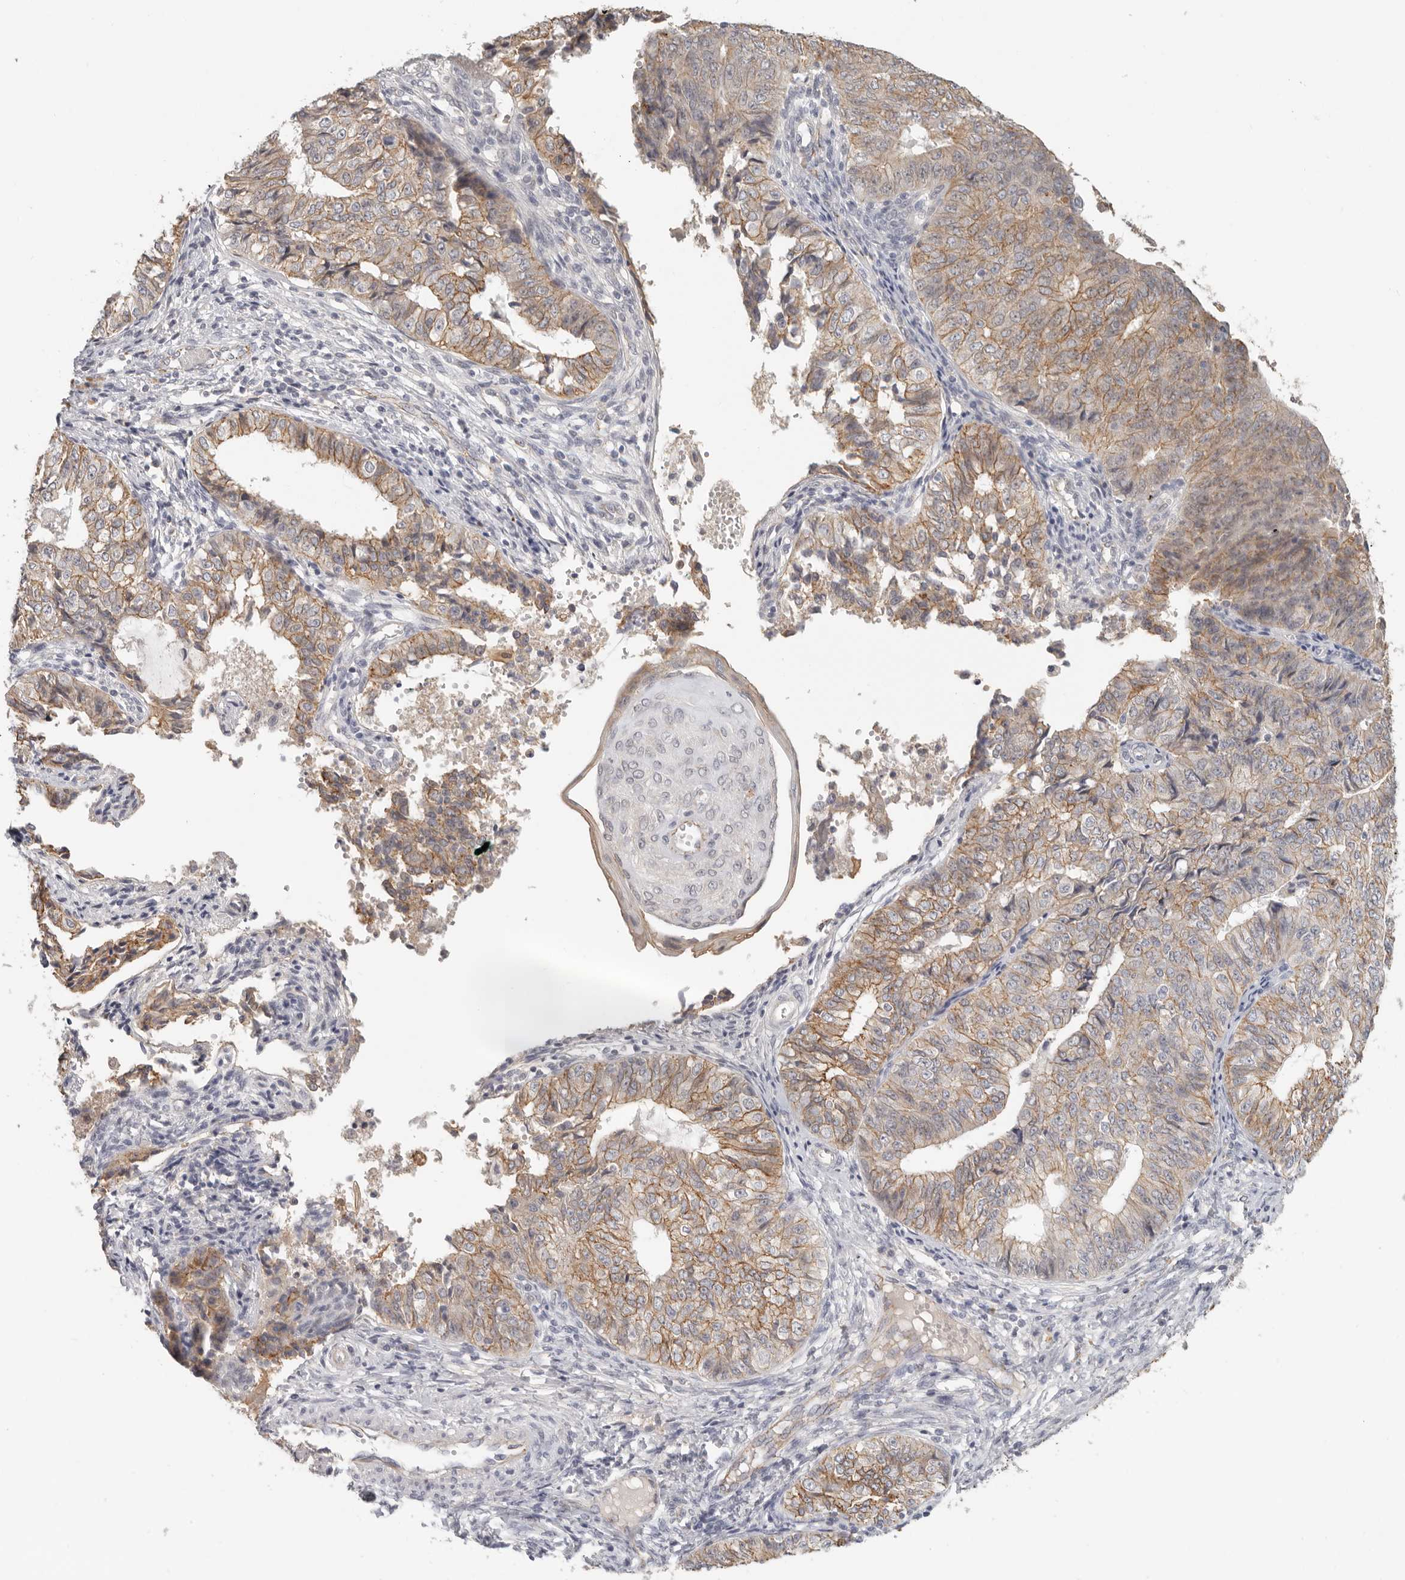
{"staining": {"intensity": "moderate", "quantity": ">75%", "location": "cytoplasmic/membranous"}, "tissue": "endometrial cancer", "cell_type": "Tumor cells", "image_type": "cancer", "snomed": [{"axis": "morphology", "description": "Adenocarcinoma, NOS"}, {"axis": "topography", "description": "Endometrium"}], "caption": "This photomicrograph exhibits adenocarcinoma (endometrial) stained with immunohistochemistry (IHC) to label a protein in brown. The cytoplasmic/membranous of tumor cells show moderate positivity for the protein. Nuclei are counter-stained blue.", "gene": "ANXA9", "patient": {"sex": "female", "age": 32}}